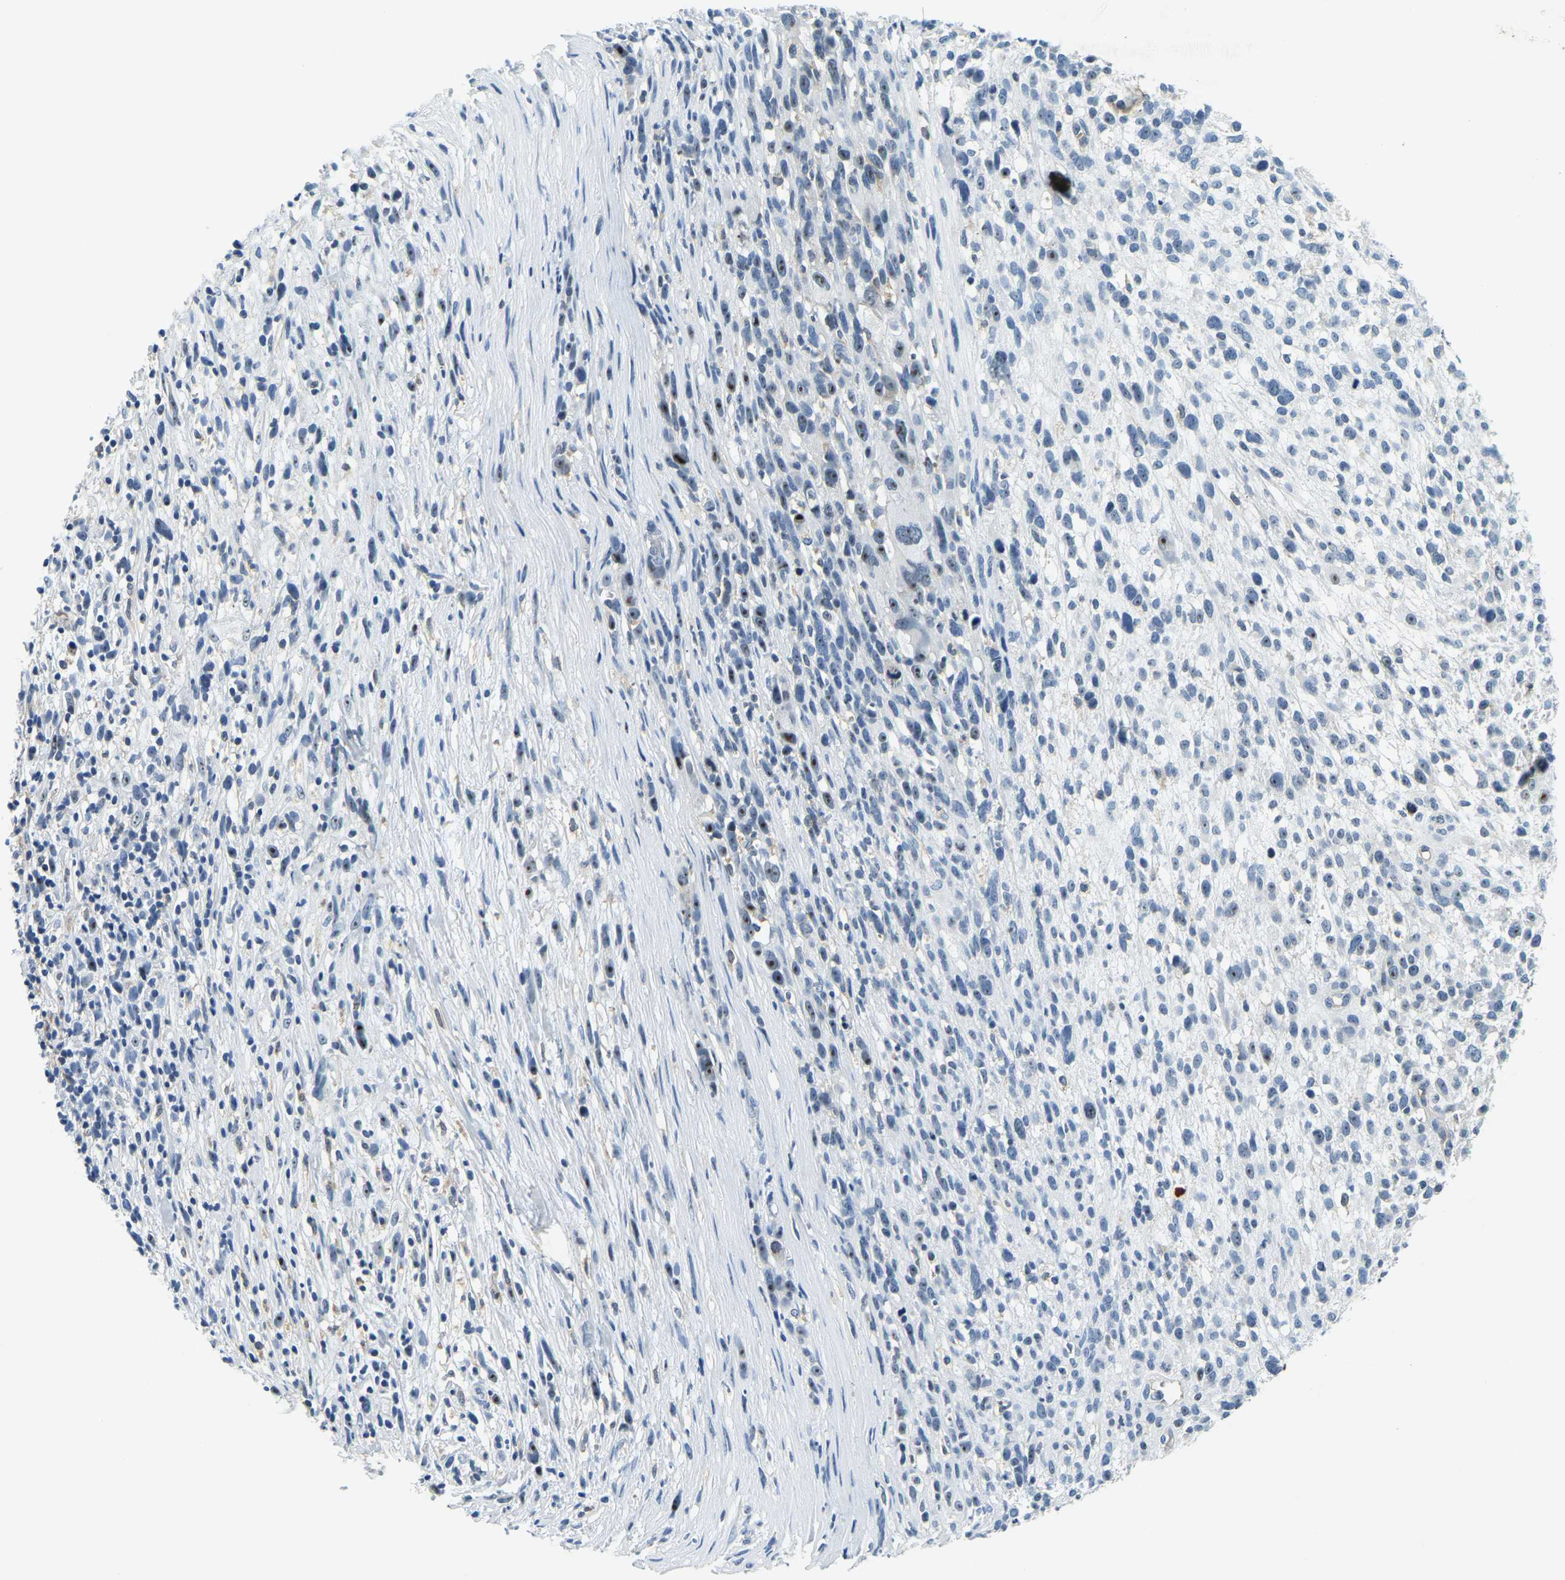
{"staining": {"intensity": "moderate", "quantity": "<25%", "location": "nuclear"}, "tissue": "melanoma", "cell_type": "Tumor cells", "image_type": "cancer", "snomed": [{"axis": "morphology", "description": "Malignant melanoma, NOS"}, {"axis": "topography", "description": "Skin"}], "caption": "The immunohistochemical stain shows moderate nuclear positivity in tumor cells of malignant melanoma tissue.", "gene": "RRP1", "patient": {"sex": "female", "age": 55}}